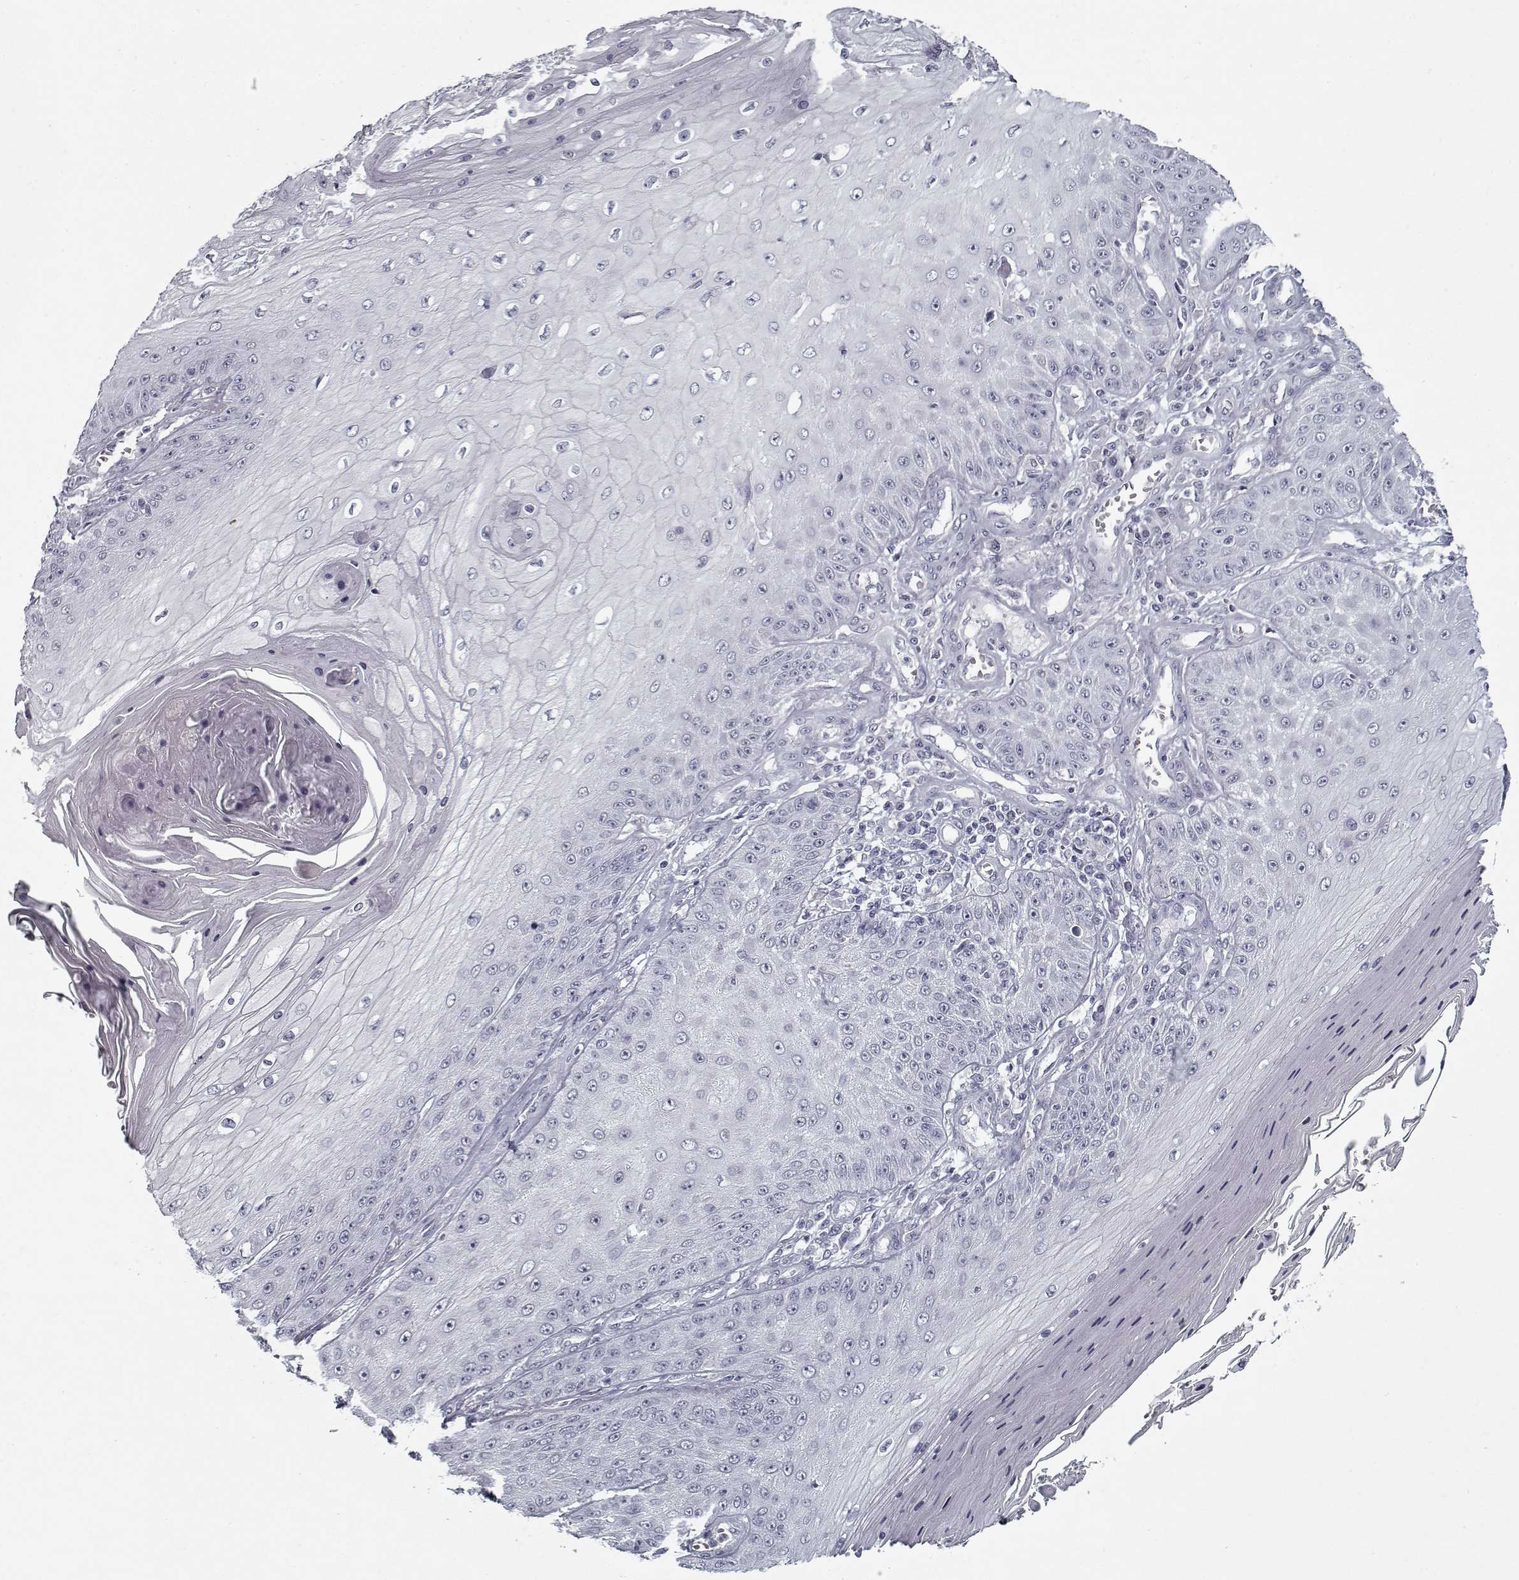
{"staining": {"intensity": "negative", "quantity": "none", "location": "none"}, "tissue": "skin cancer", "cell_type": "Tumor cells", "image_type": "cancer", "snomed": [{"axis": "morphology", "description": "Squamous cell carcinoma, NOS"}, {"axis": "topography", "description": "Skin"}], "caption": "Histopathology image shows no significant protein positivity in tumor cells of skin cancer (squamous cell carcinoma).", "gene": "GAD2", "patient": {"sex": "male", "age": 70}}